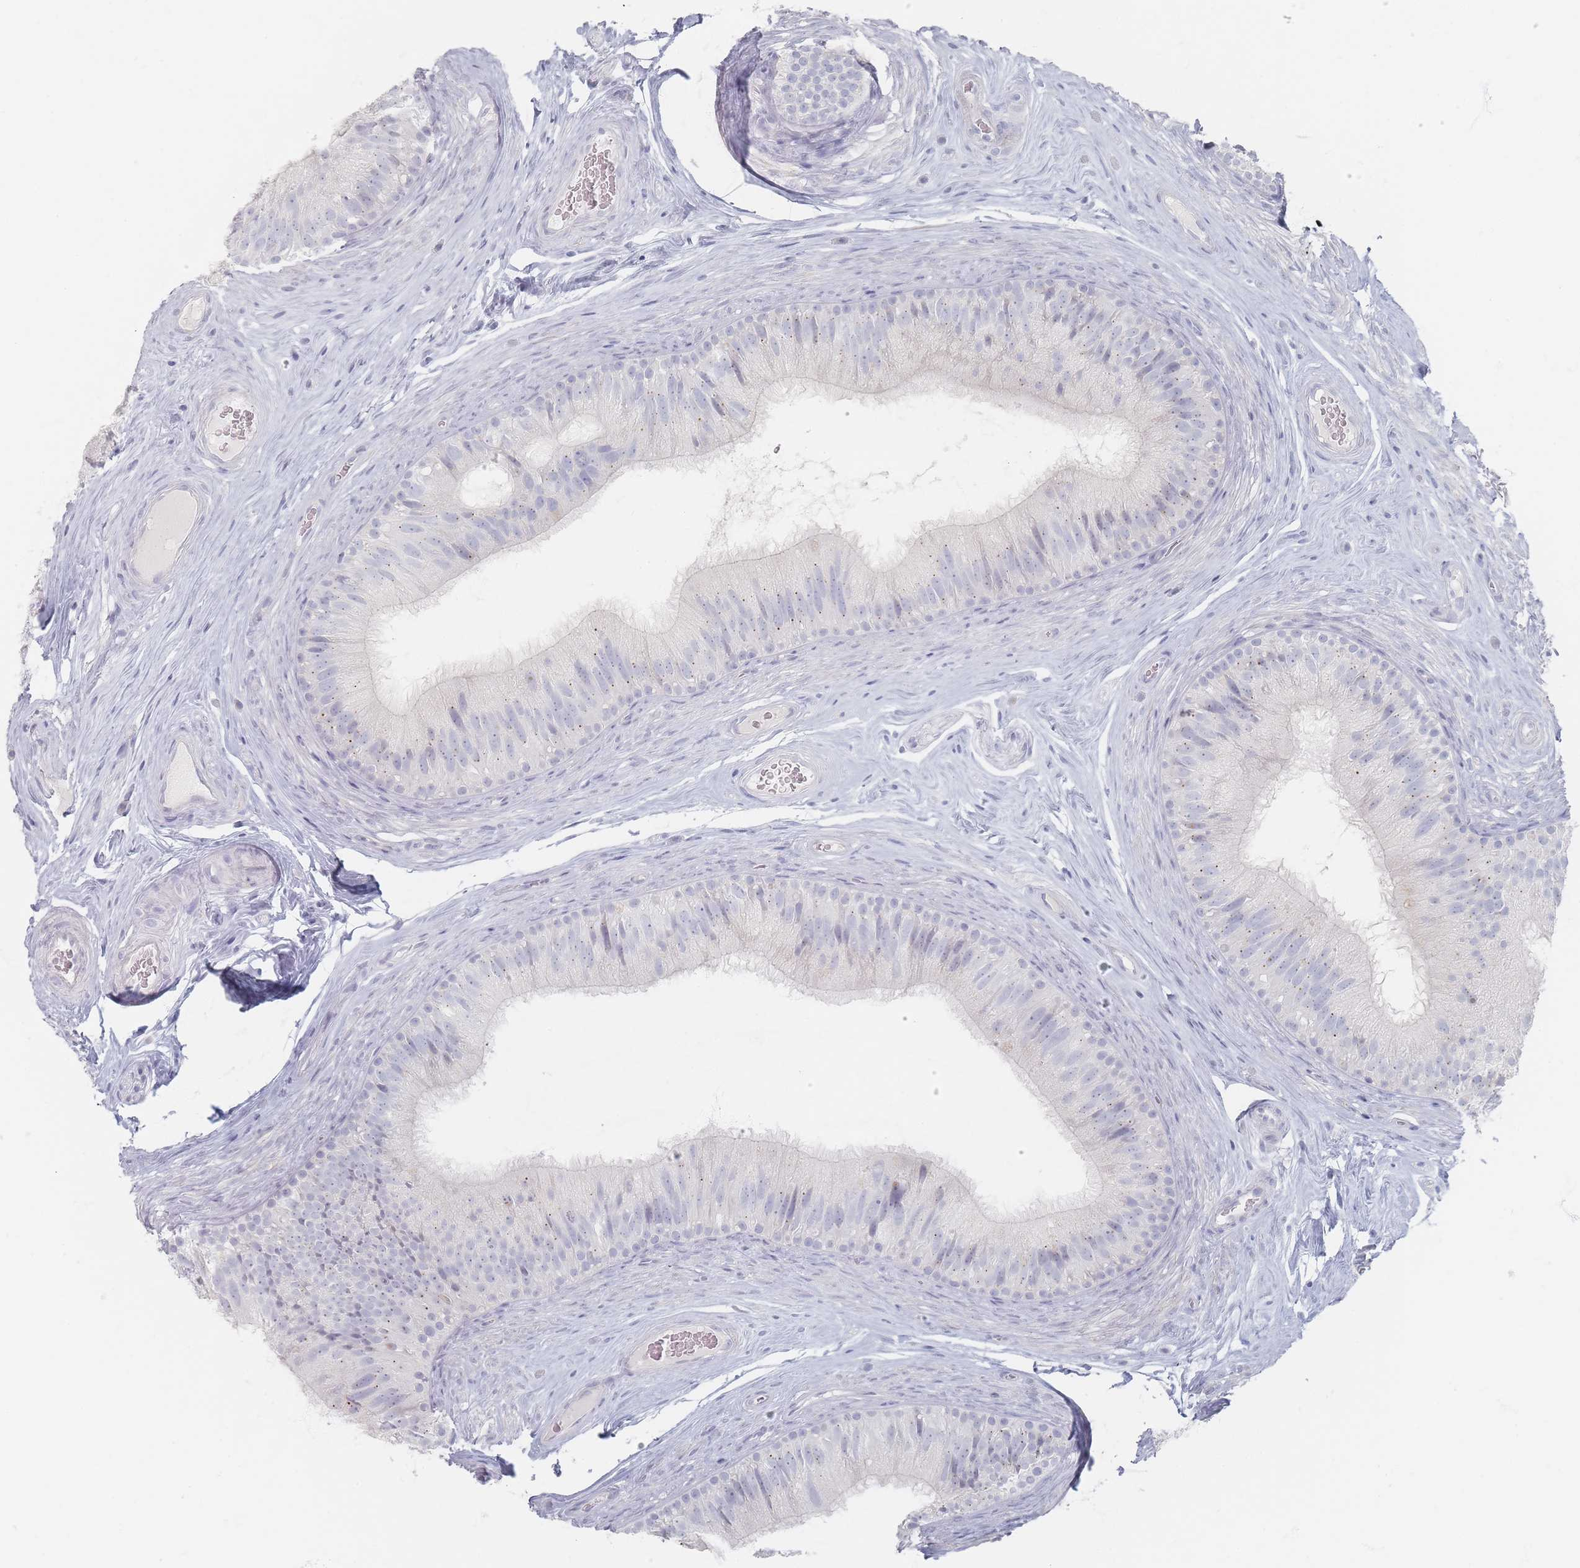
{"staining": {"intensity": "negative", "quantity": "none", "location": "none"}, "tissue": "epididymis", "cell_type": "Glandular cells", "image_type": "normal", "snomed": [{"axis": "morphology", "description": "Normal tissue, NOS"}, {"axis": "topography", "description": "Epididymis"}], "caption": "There is no significant positivity in glandular cells of epididymis. (DAB (3,3'-diaminobenzidine) IHC visualized using brightfield microscopy, high magnification).", "gene": "CD37", "patient": {"sex": "male", "age": 34}}